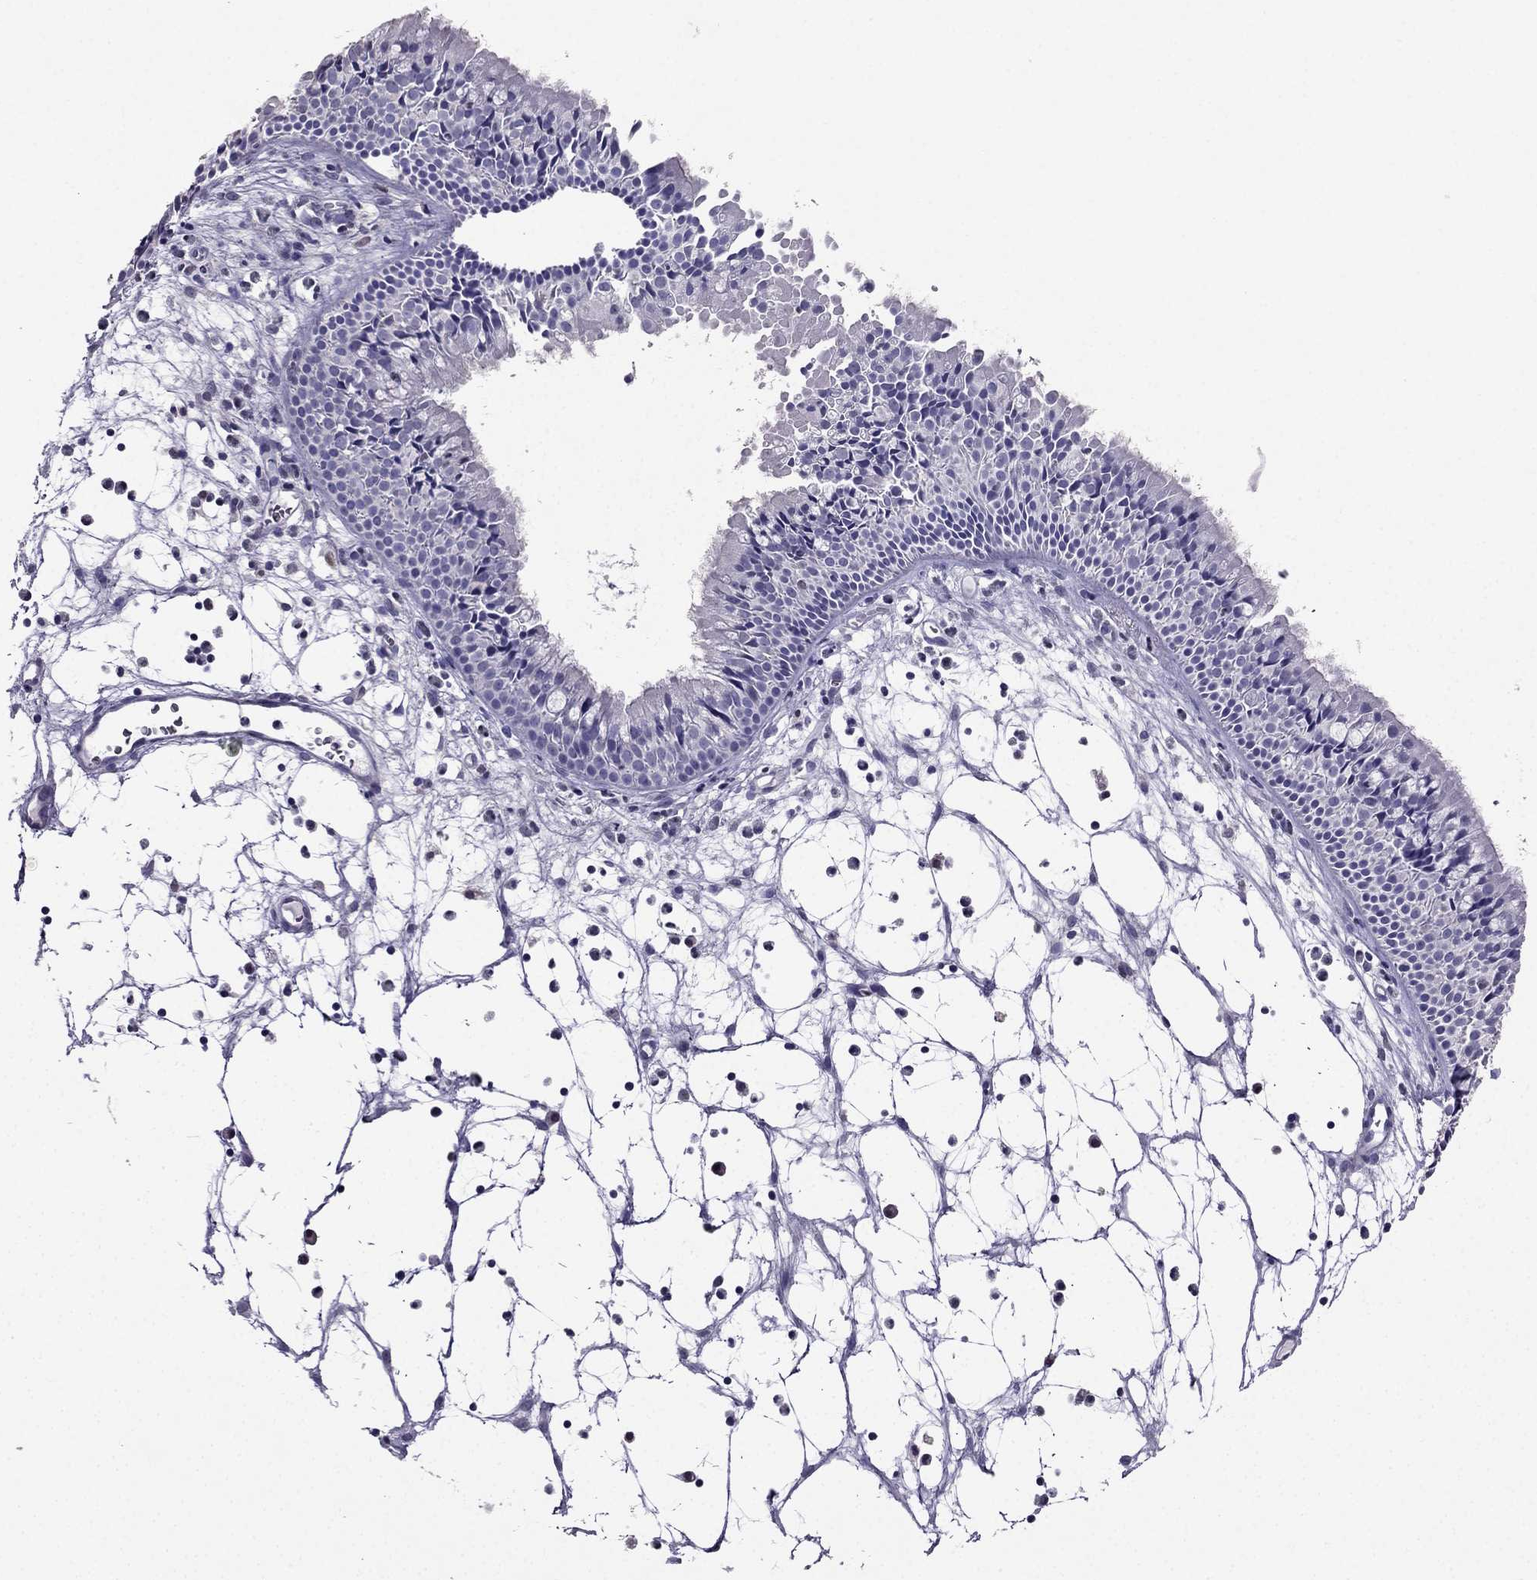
{"staining": {"intensity": "negative", "quantity": "none", "location": "none"}, "tissue": "nasopharynx", "cell_type": "Respiratory epithelial cells", "image_type": "normal", "snomed": [{"axis": "morphology", "description": "Normal tissue, NOS"}, {"axis": "topography", "description": "Nasopharynx"}], "caption": "Nasopharynx was stained to show a protein in brown. There is no significant expression in respiratory epithelial cells. Brightfield microscopy of immunohistochemistry stained with DAB (brown) and hematoxylin (blue), captured at high magnification.", "gene": "ARID3A", "patient": {"sex": "male", "age": 83}}